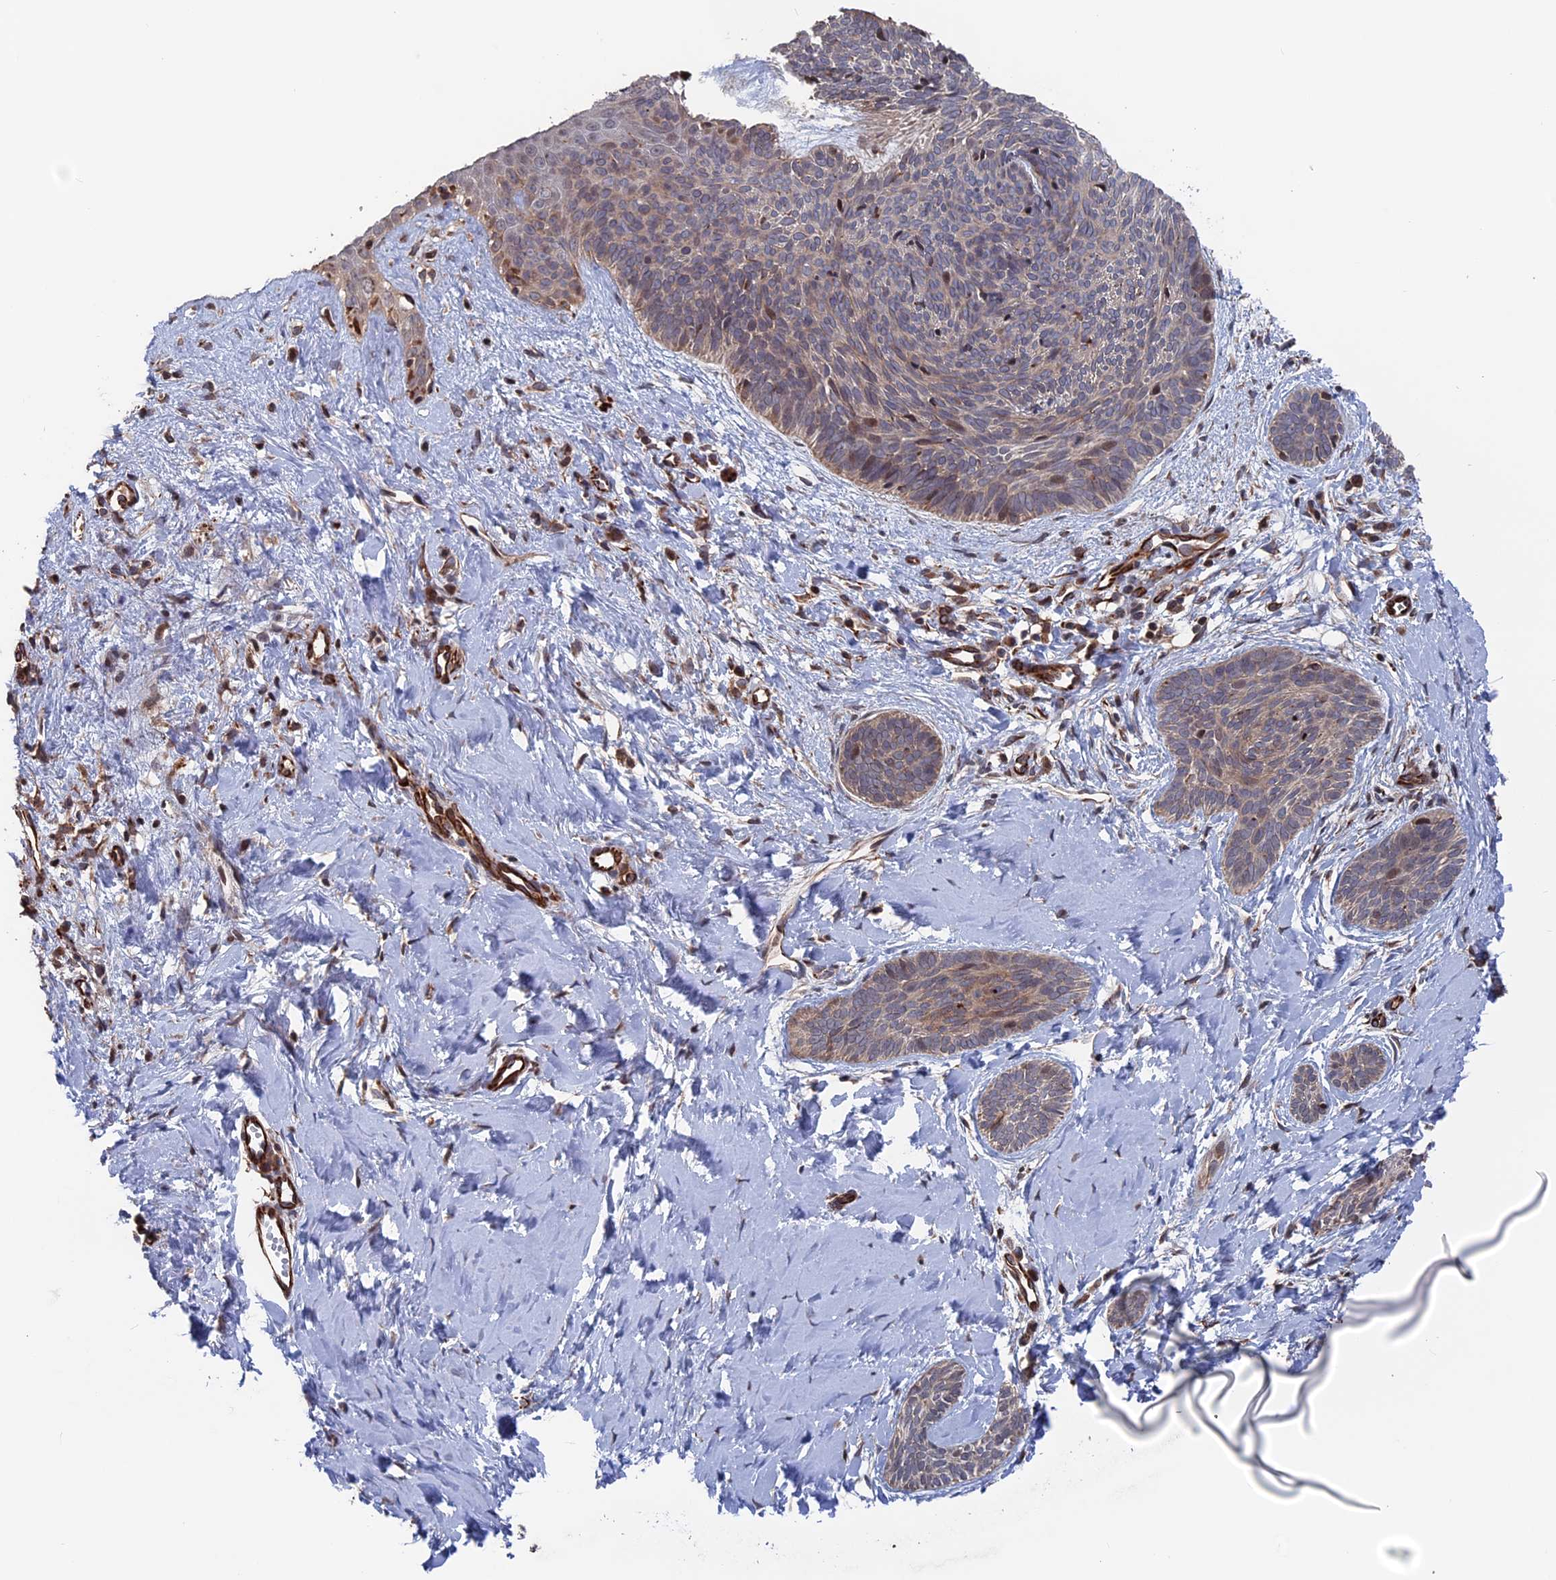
{"staining": {"intensity": "weak", "quantity": "25%-75%", "location": "cytoplasmic/membranous,nuclear"}, "tissue": "skin cancer", "cell_type": "Tumor cells", "image_type": "cancer", "snomed": [{"axis": "morphology", "description": "Basal cell carcinoma"}, {"axis": "topography", "description": "Skin"}], "caption": "High-power microscopy captured an IHC micrograph of skin basal cell carcinoma, revealing weak cytoplasmic/membranous and nuclear expression in about 25%-75% of tumor cells. Nuclei are stained in blue.", "gene": "PLA2G15", "patient": {"sex": "female", "age": 81}}